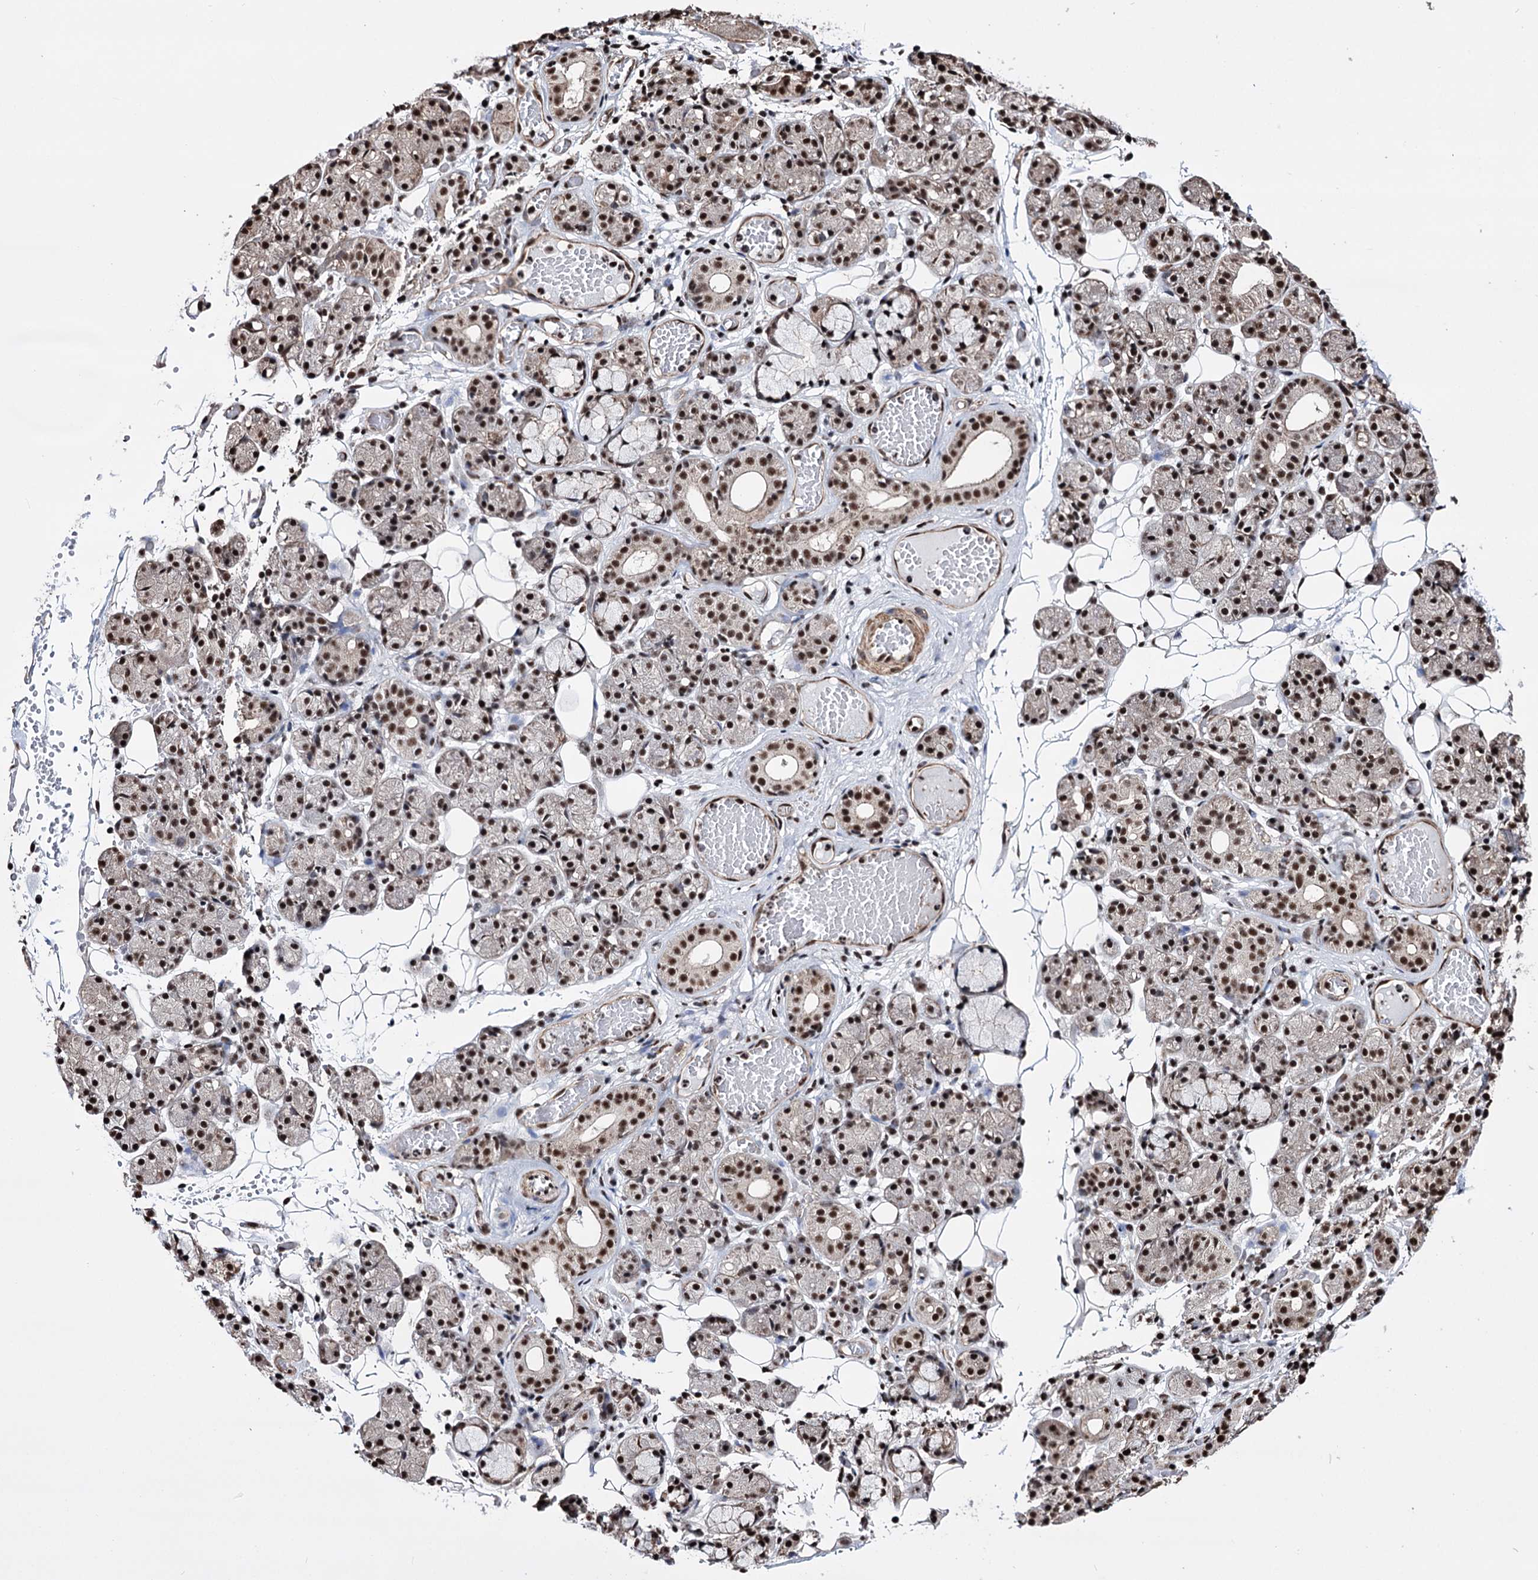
{"staining": {"intensity": "strong", "quantity": ">75%", "location": "nuclear"}, "tissue": "salivary gland", "cell_type": "Glandular cells", "image_type": "normal", "snomed": [{"axis": "morphology", "description": "Normal tissue, NOS"}, {"axis": "topography", "description": "Salivary gland"}], "caption": "Salivary gland stained with a brown dye shows strong nuclear positive expression in about >75% of glandular cells.", "gene": "CHMP7", "patient": {"sex": "male", "age": 63}}